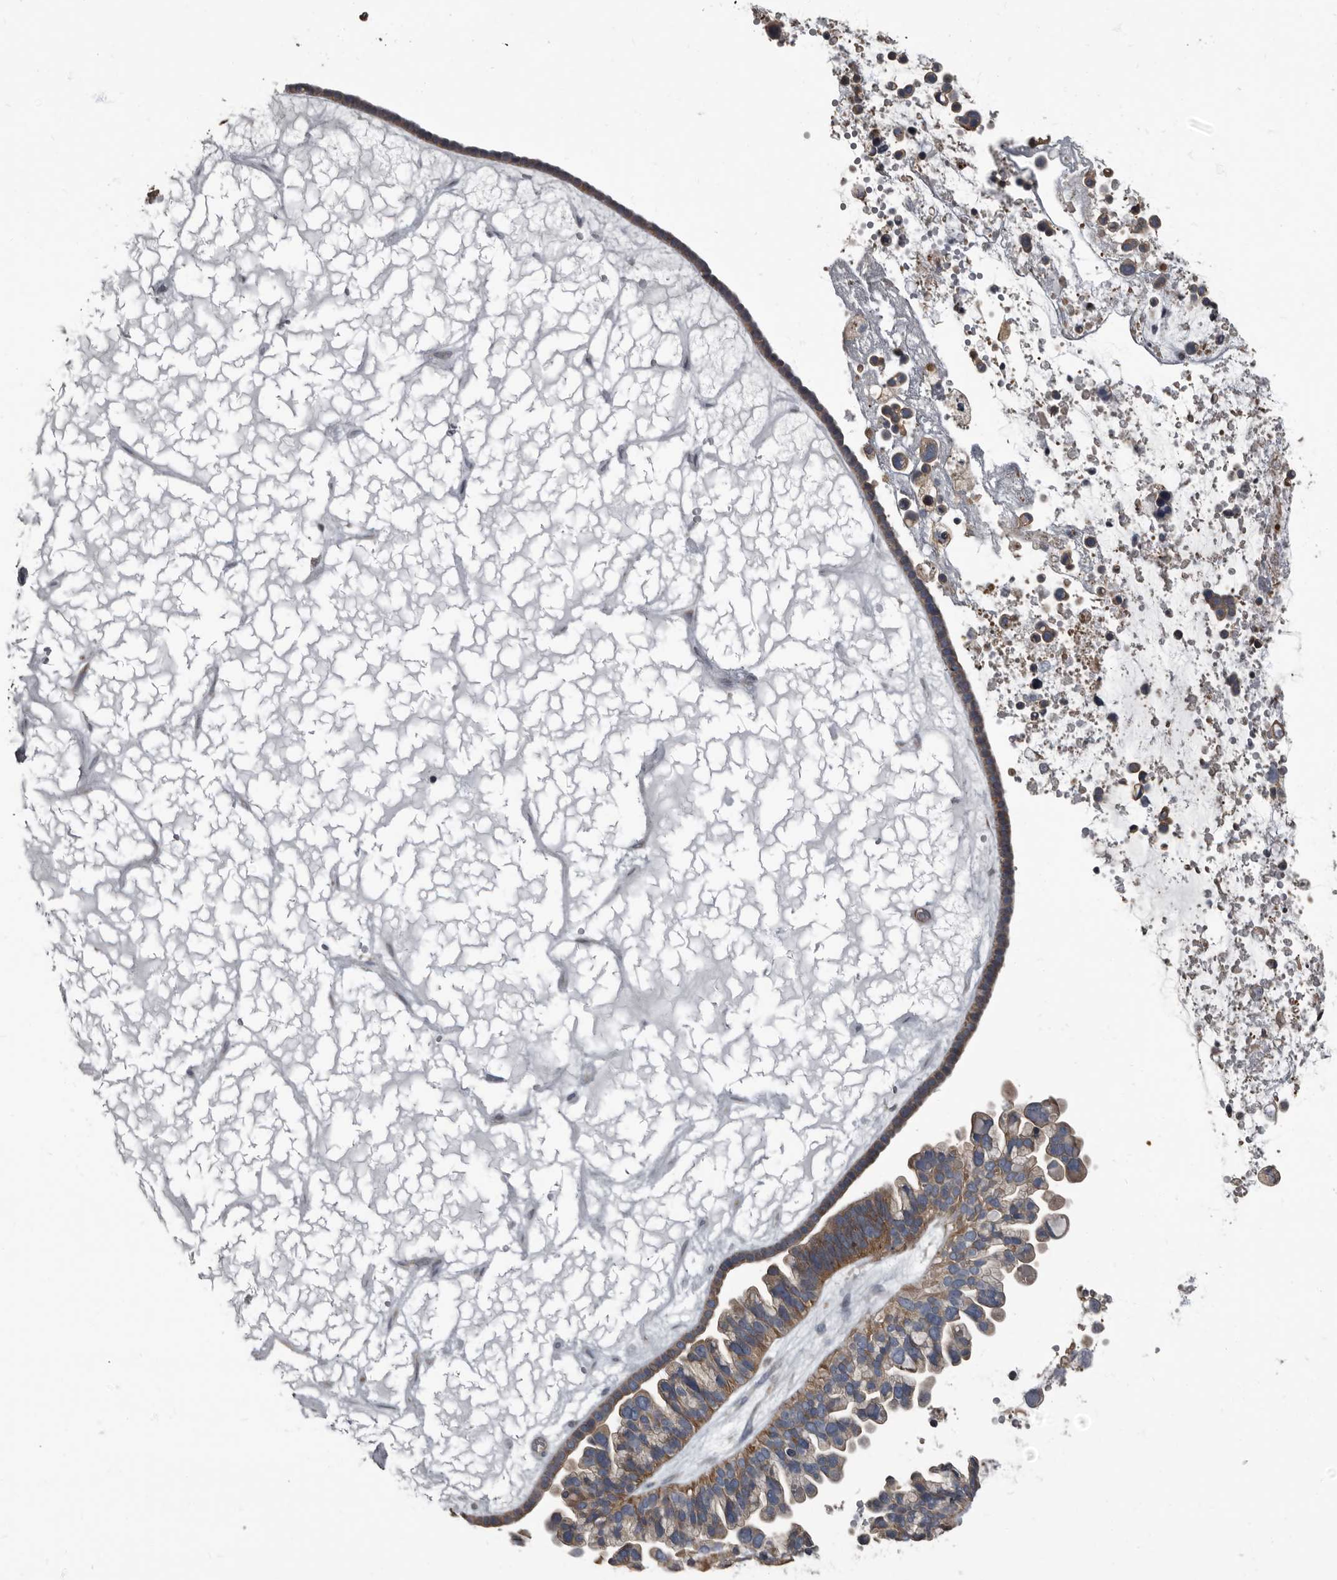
{"staining": {"intensity": "moderate", "quantity": ">75%", "location": "cytoplasmic/membranous"}, "tissue": "ovarian cancer", "cell_type": "Tumor cells", "image_type": "cancer", "snomed": [{"axis": "morphology", "description": "Cystadenocarcinoma, serous, NOS"}, {"axis": "topography", "description": "Ovary"}], "caption": "Immunohistochemical staining of human serous cystadenocarcinoma (ovarian) reveals medium levels of moderate cytoplasmic/membranous protein expression in about >75% of tumor cells. (DAB (3,3'-diaminobenzidine) IHC, brown staining for protein, blue staining for nuclei).", "gene": "TPD52L1", "patient": {"sex": "female", "age": 56}}